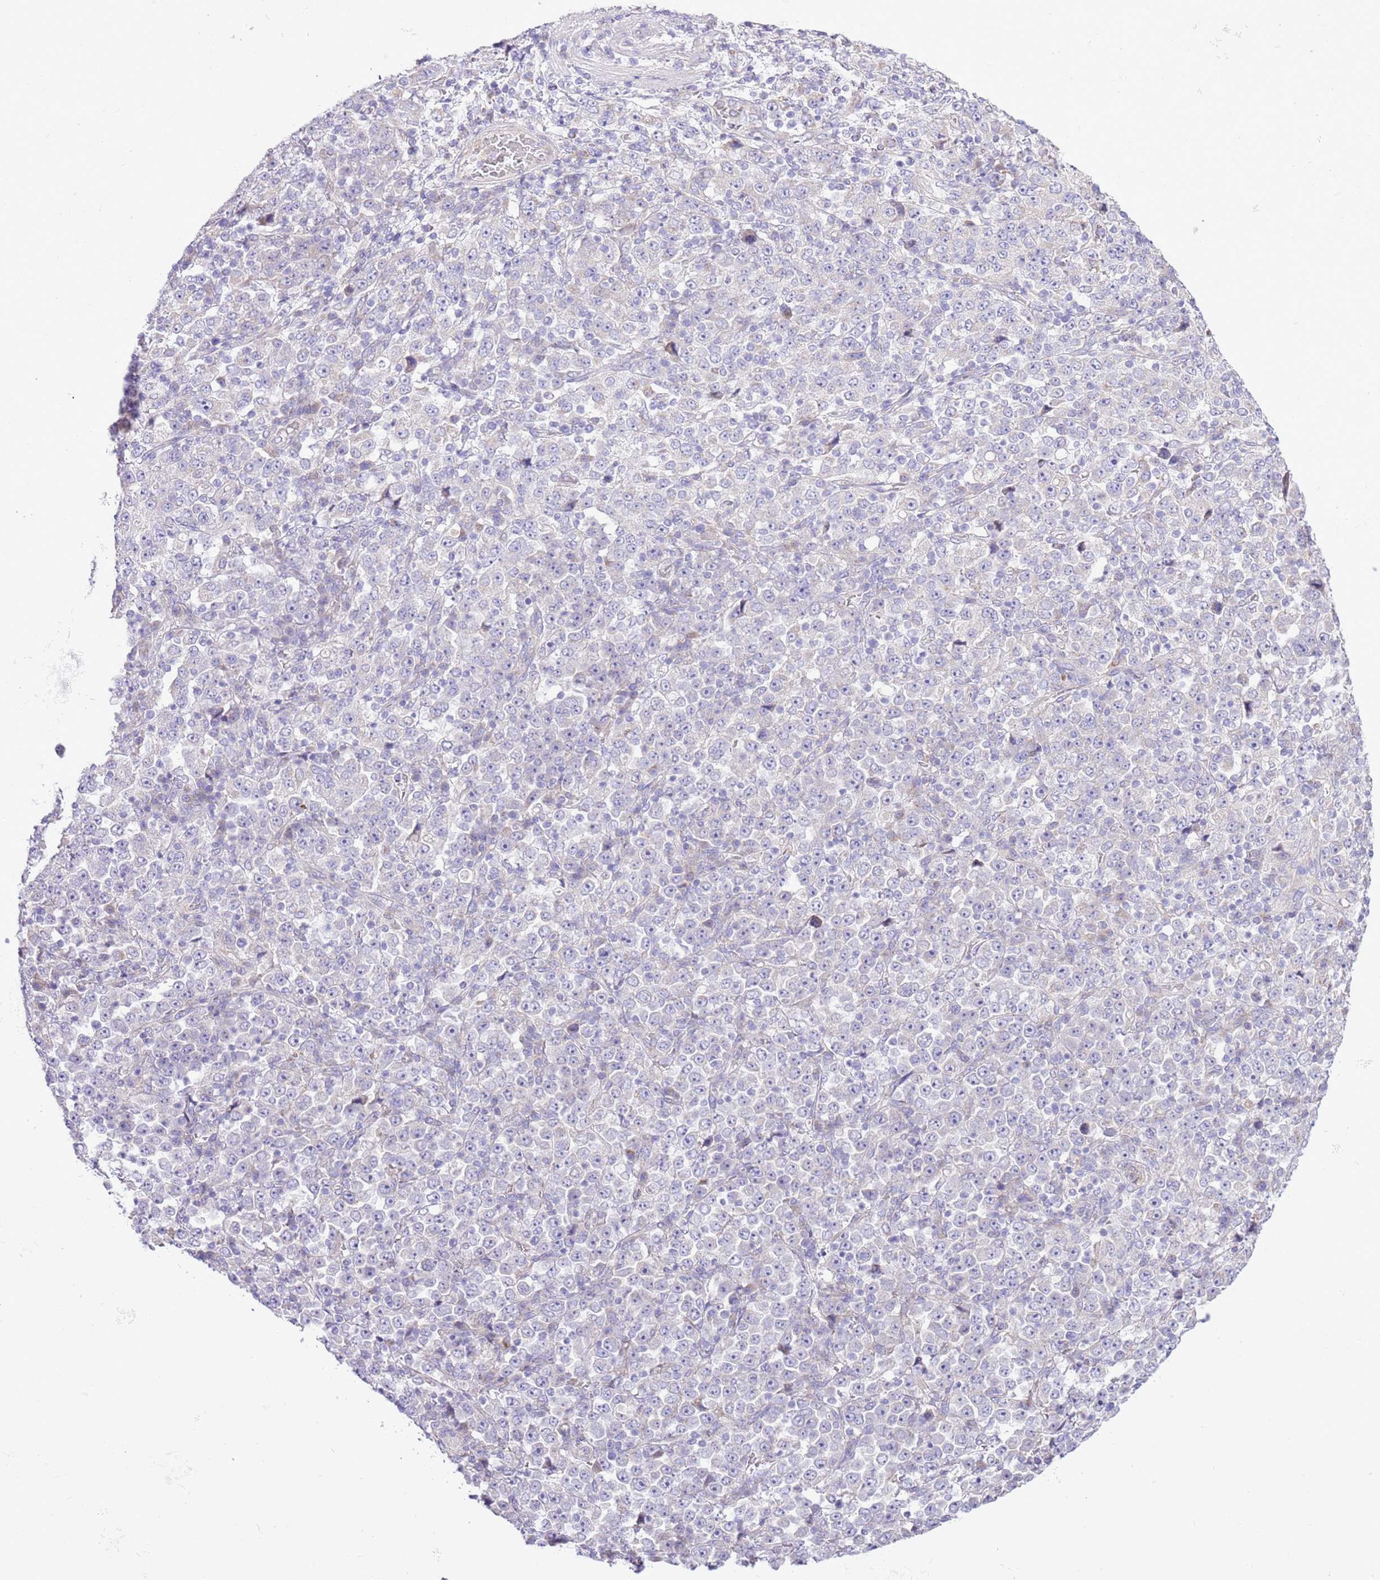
{"staining": {"intensity": "negative", "quantity": "none", "location": "none"}, "tissue": "stomach cancer", "cell_type": "Tumor cells", "image_type": "cancer", "snomed": [{"axis": "morphology", "description": "Normal tissue, NOS"}, {"axis": "morphology", "description": "Adenocarcinoma, NOS"}, {"axis": "topography", "description": "Stomach, upper"}, {"axis": "topography", "description": "Stomach"}], "caption": "This is an immunohistochemistry (IHC) photomicrograph of human stomach adenocarcinoma. There is no positivity in tumor cells.", "gene": "OAZ2", "patient": {"sex": "male", "age": 59}}